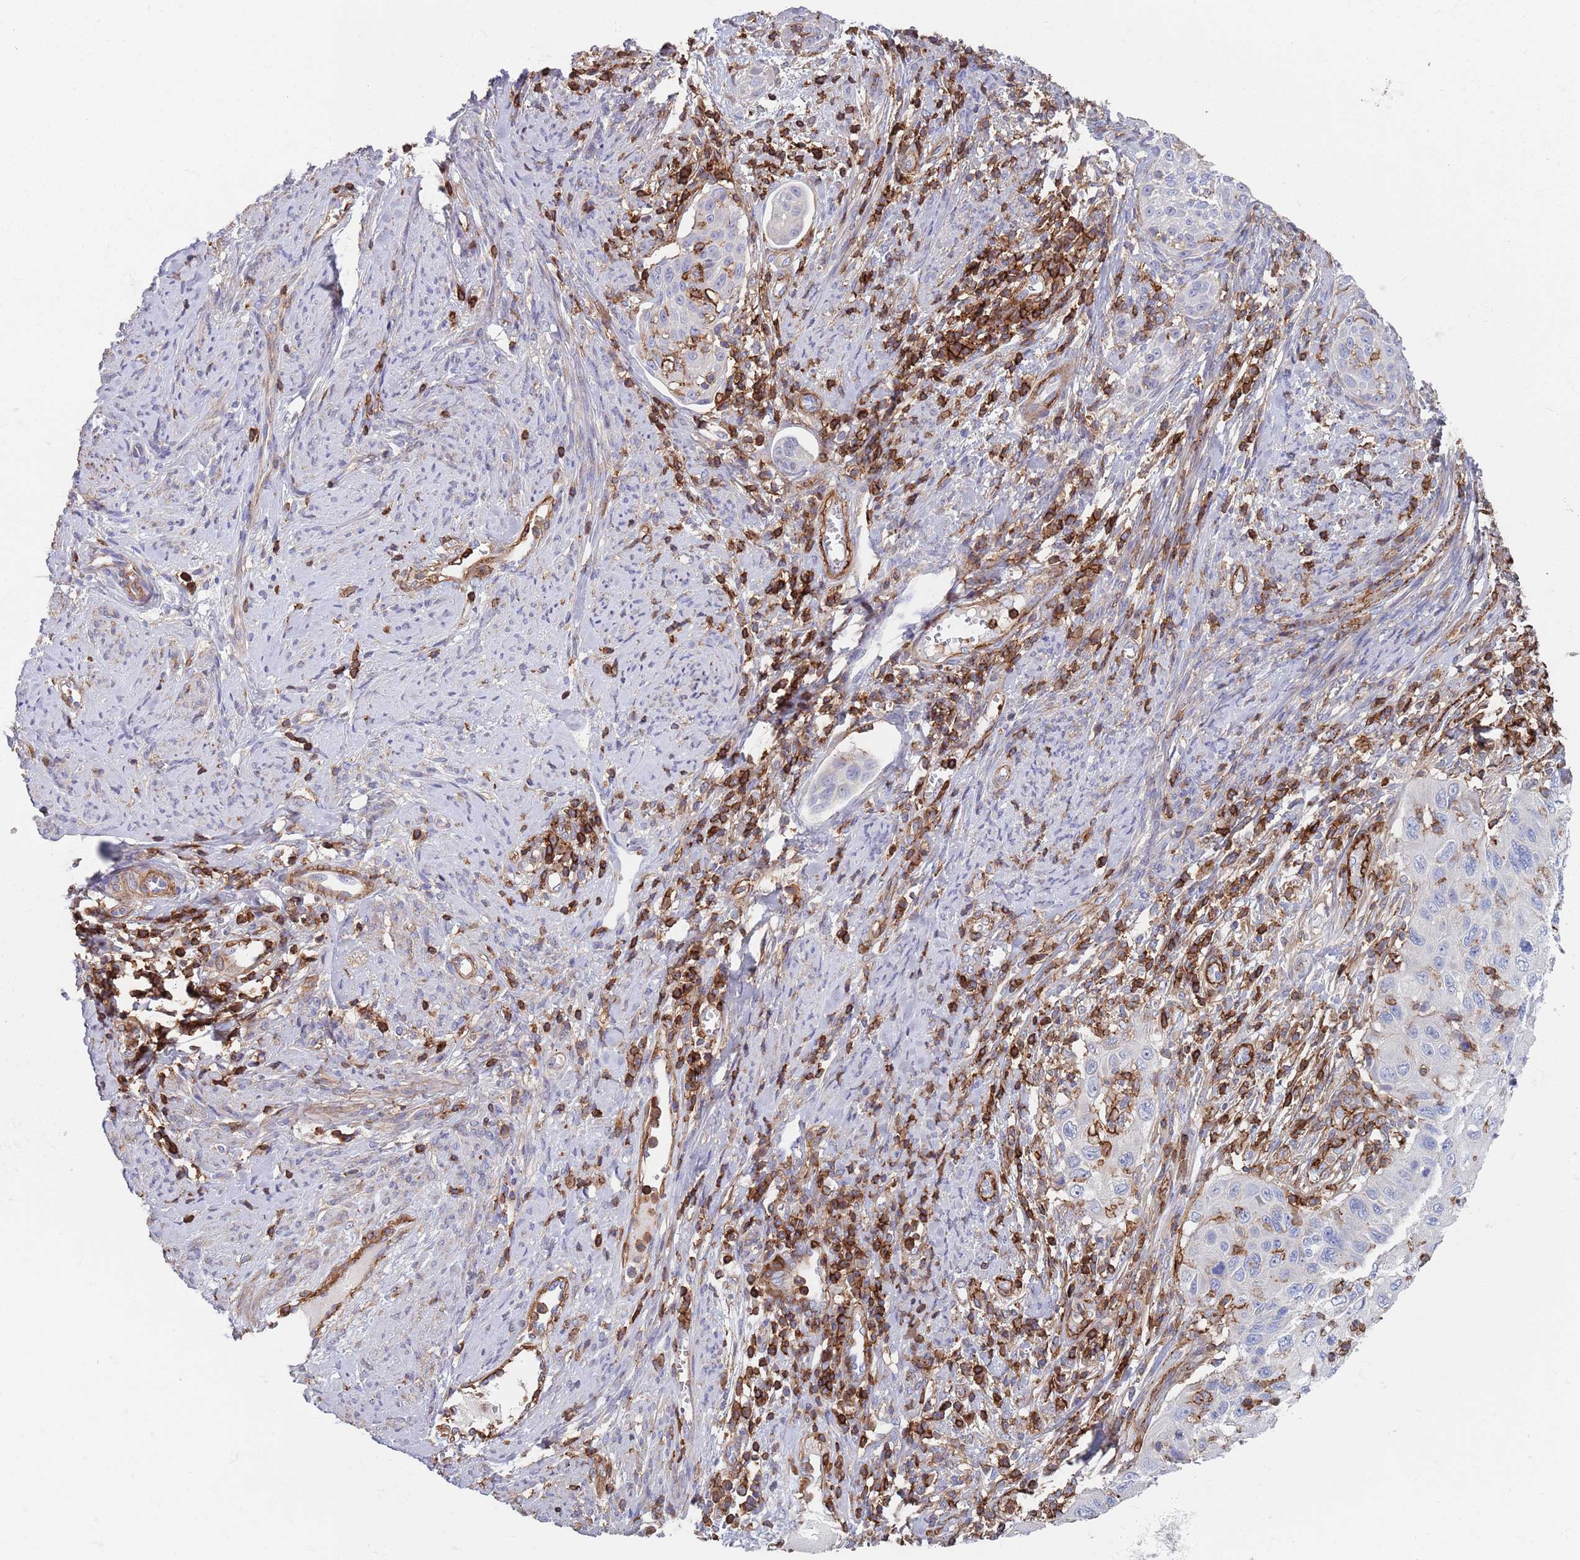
{"staining": {"intensity": "negative", "quantity": "none", "location": "none"}, "tissue": "cervical cancer", "cell_type": "Tumor cells", "image_type": "cancer", "snomed": [{"axis": "morphology", "description": "Squamous cell carcinoma, NOS"}, {"axis": "topography", "description": "Cervix"}], "caption": "Tumor cells show no significant positivity in squamous cell carcinoma (cervical).", "gene": "RNF144A", "patient": {"sex": "female", "age": 70}}